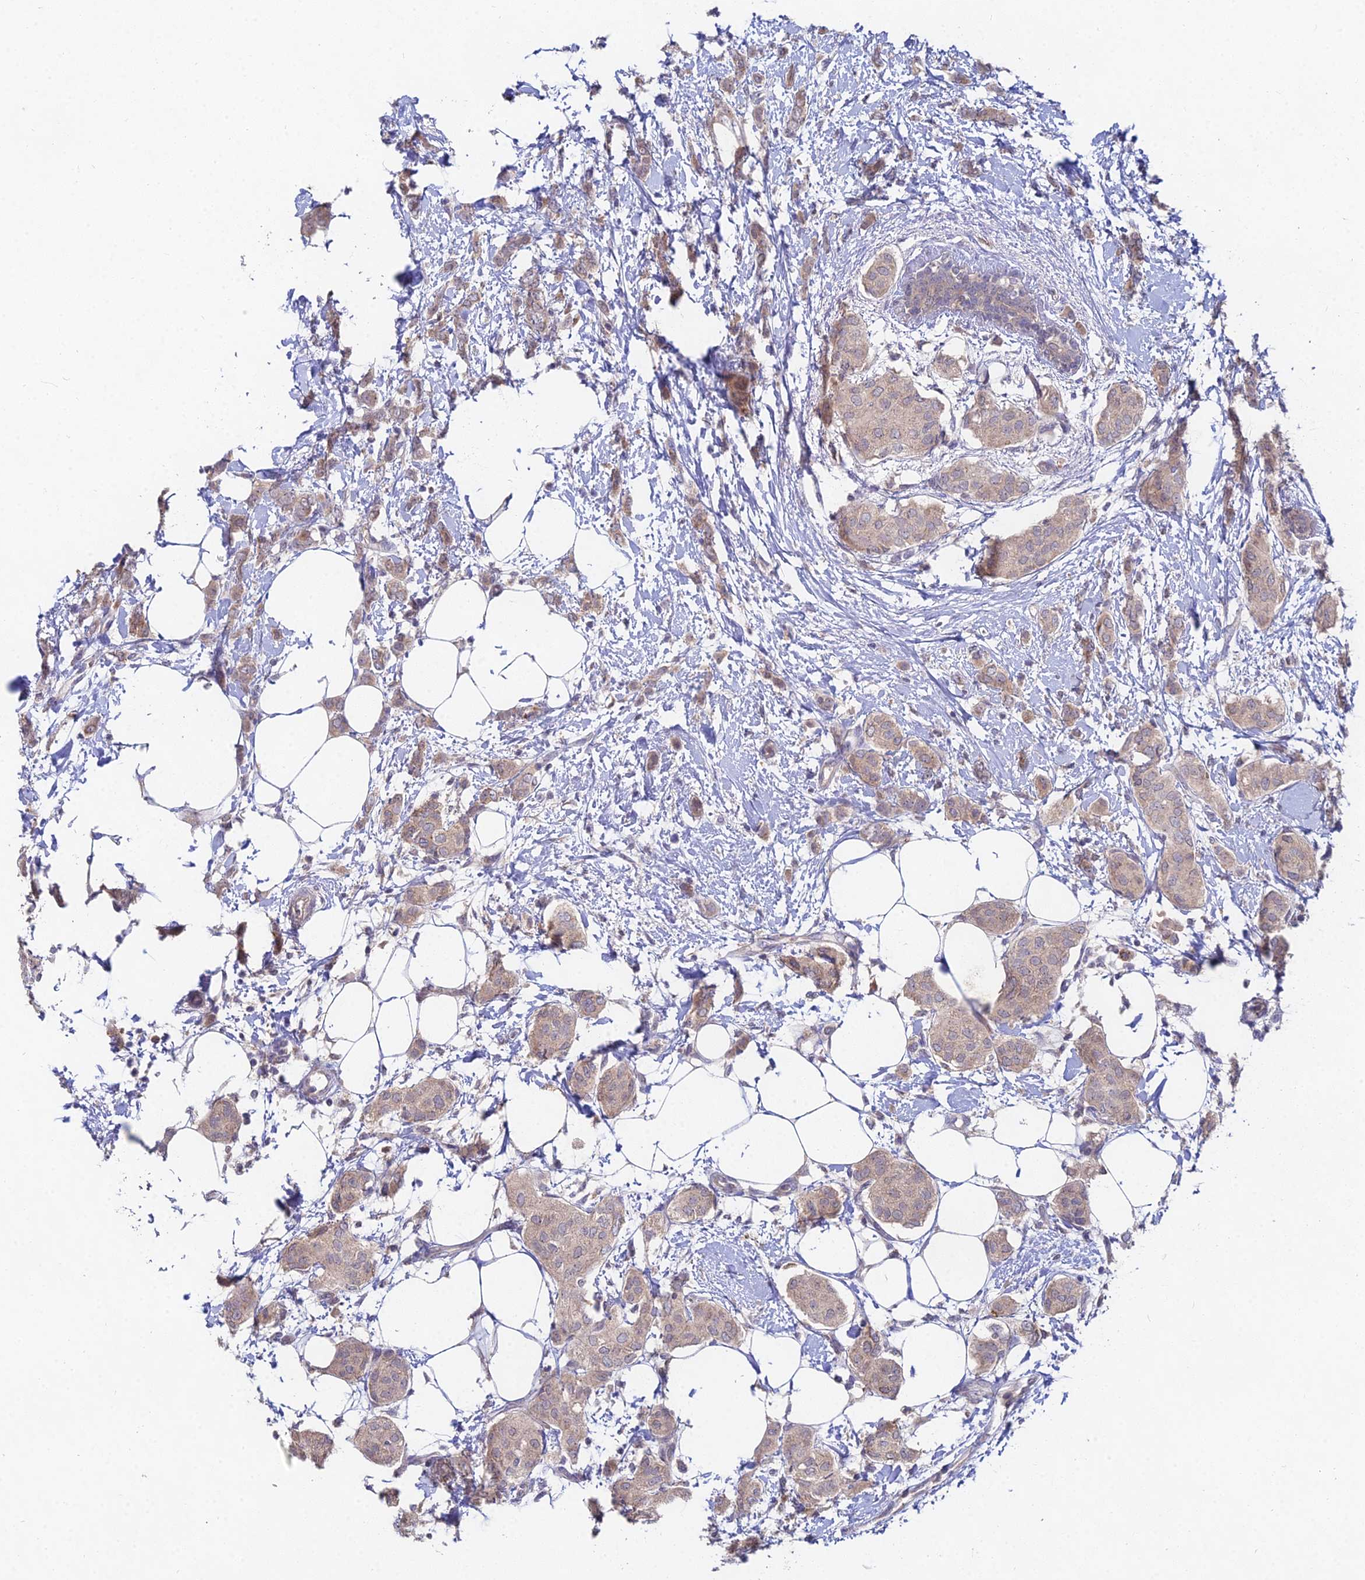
{"staining": {"intensity": "weak", "quantity": ">75%", "location": "cytoplasmic/membranous"}, "tissue": "breast cancer", "cell_type": "Tumor cells", "image_type": "cancer", "snomed": [{"axis": "morphology", "description": "Duct carcinoma"}, {"axis": "topography", "description": "Breast"}], "caption": "There is low levels of weak cytoplasmic/membranous staining in tumor cells of breast infiltrating ductal carcinoma, as demonstrated by immunohistochemical staining (brown color).", "gene": "WDR43", "patient": {"sex": "female", "age": 72}}